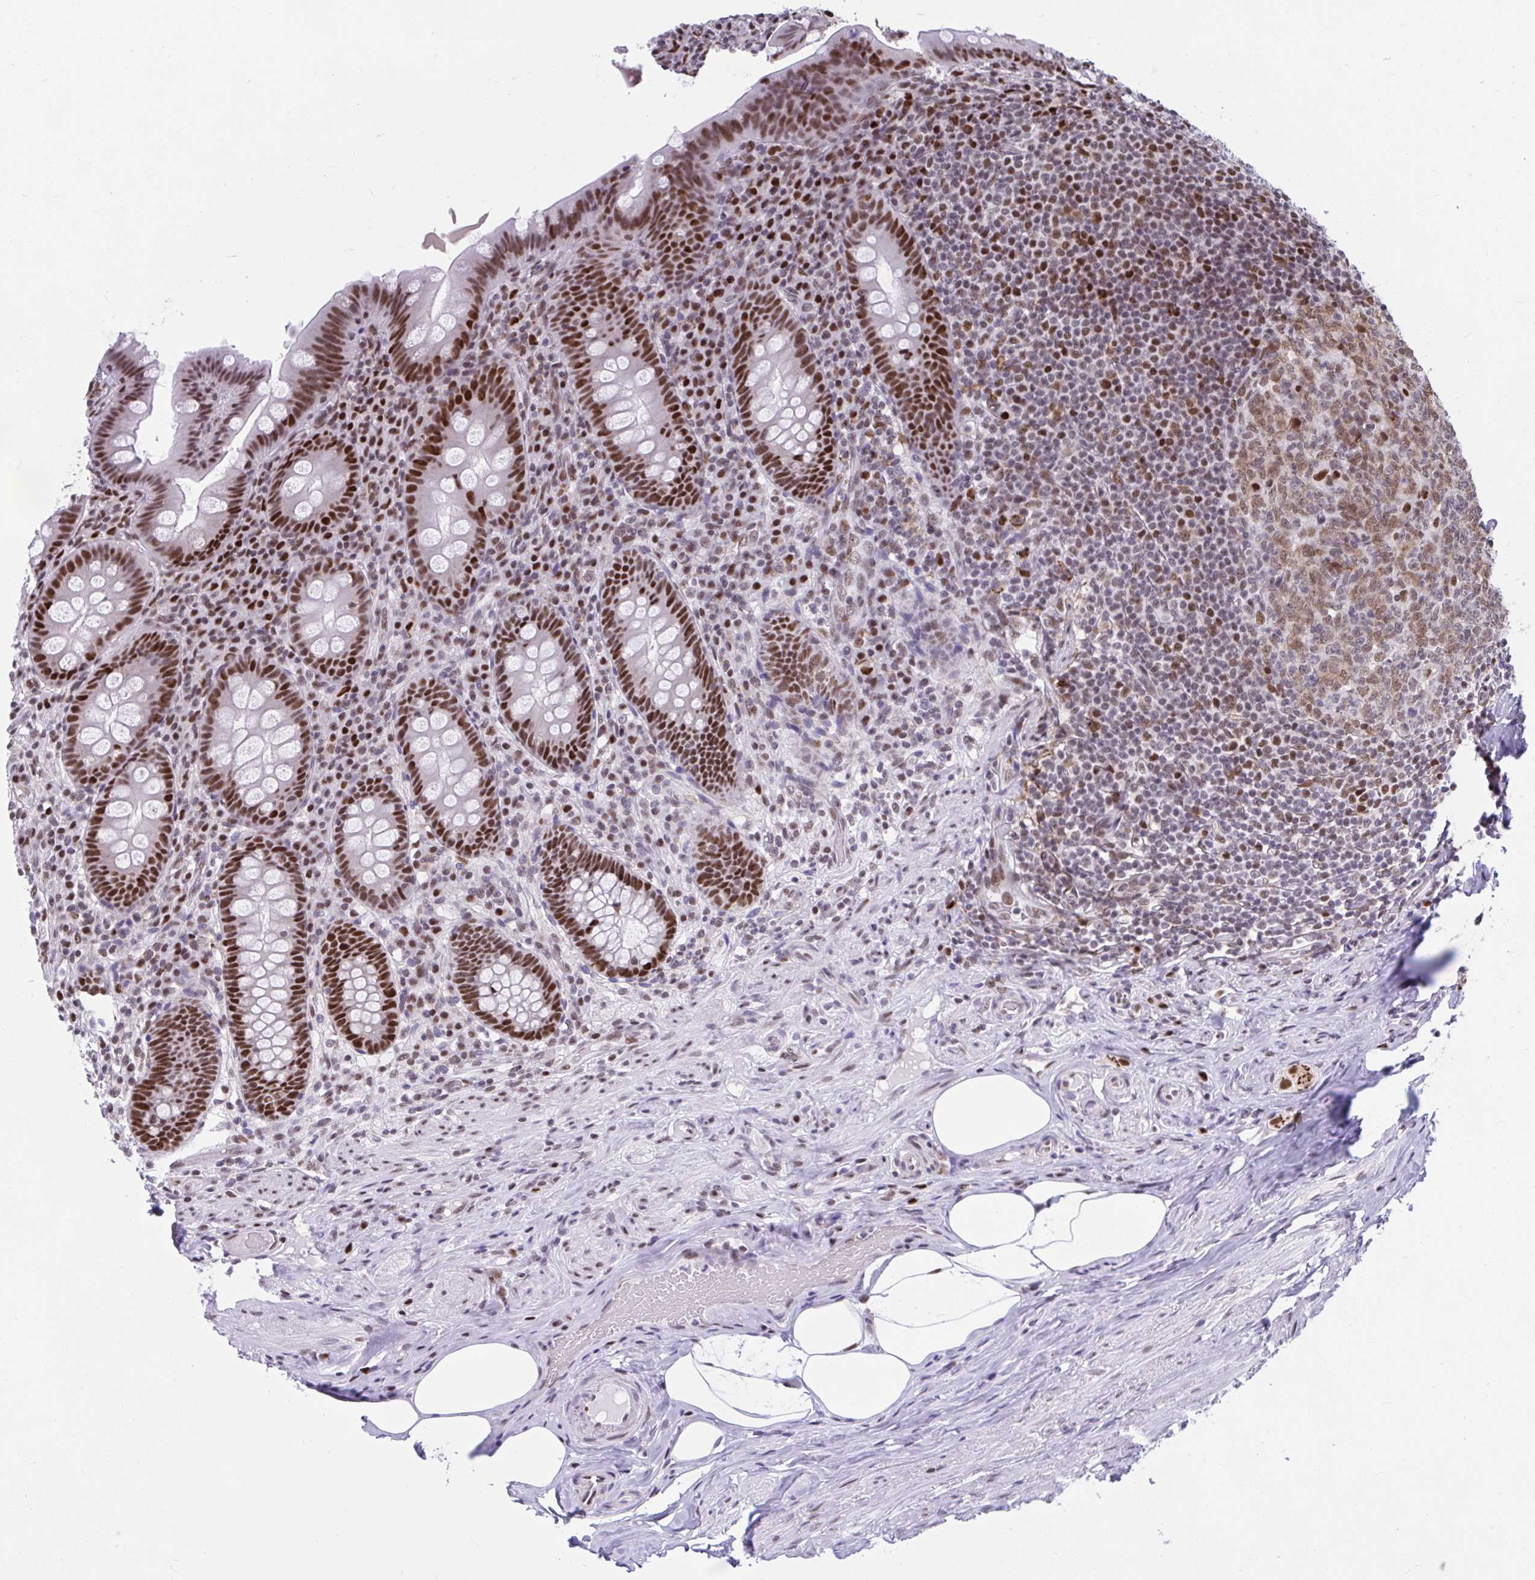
{"staining": {"intensity": "strong", "quantity": ">75%", "location": "nuclear"}, "tissue": "appendix", "cell_type": "Glandular cells", "image_type": "normal", "snomed": [{"axis": "morphology", "description": "Normal tissue, NOS"}, {"axis": "topography", "description": "Appendix"}], "caption": "Appendix stained with a protein marker demonstrates strong staining in glandular cells.", "gene": "SLC35C2", "patient": {"sex": "male", "age": 71}}